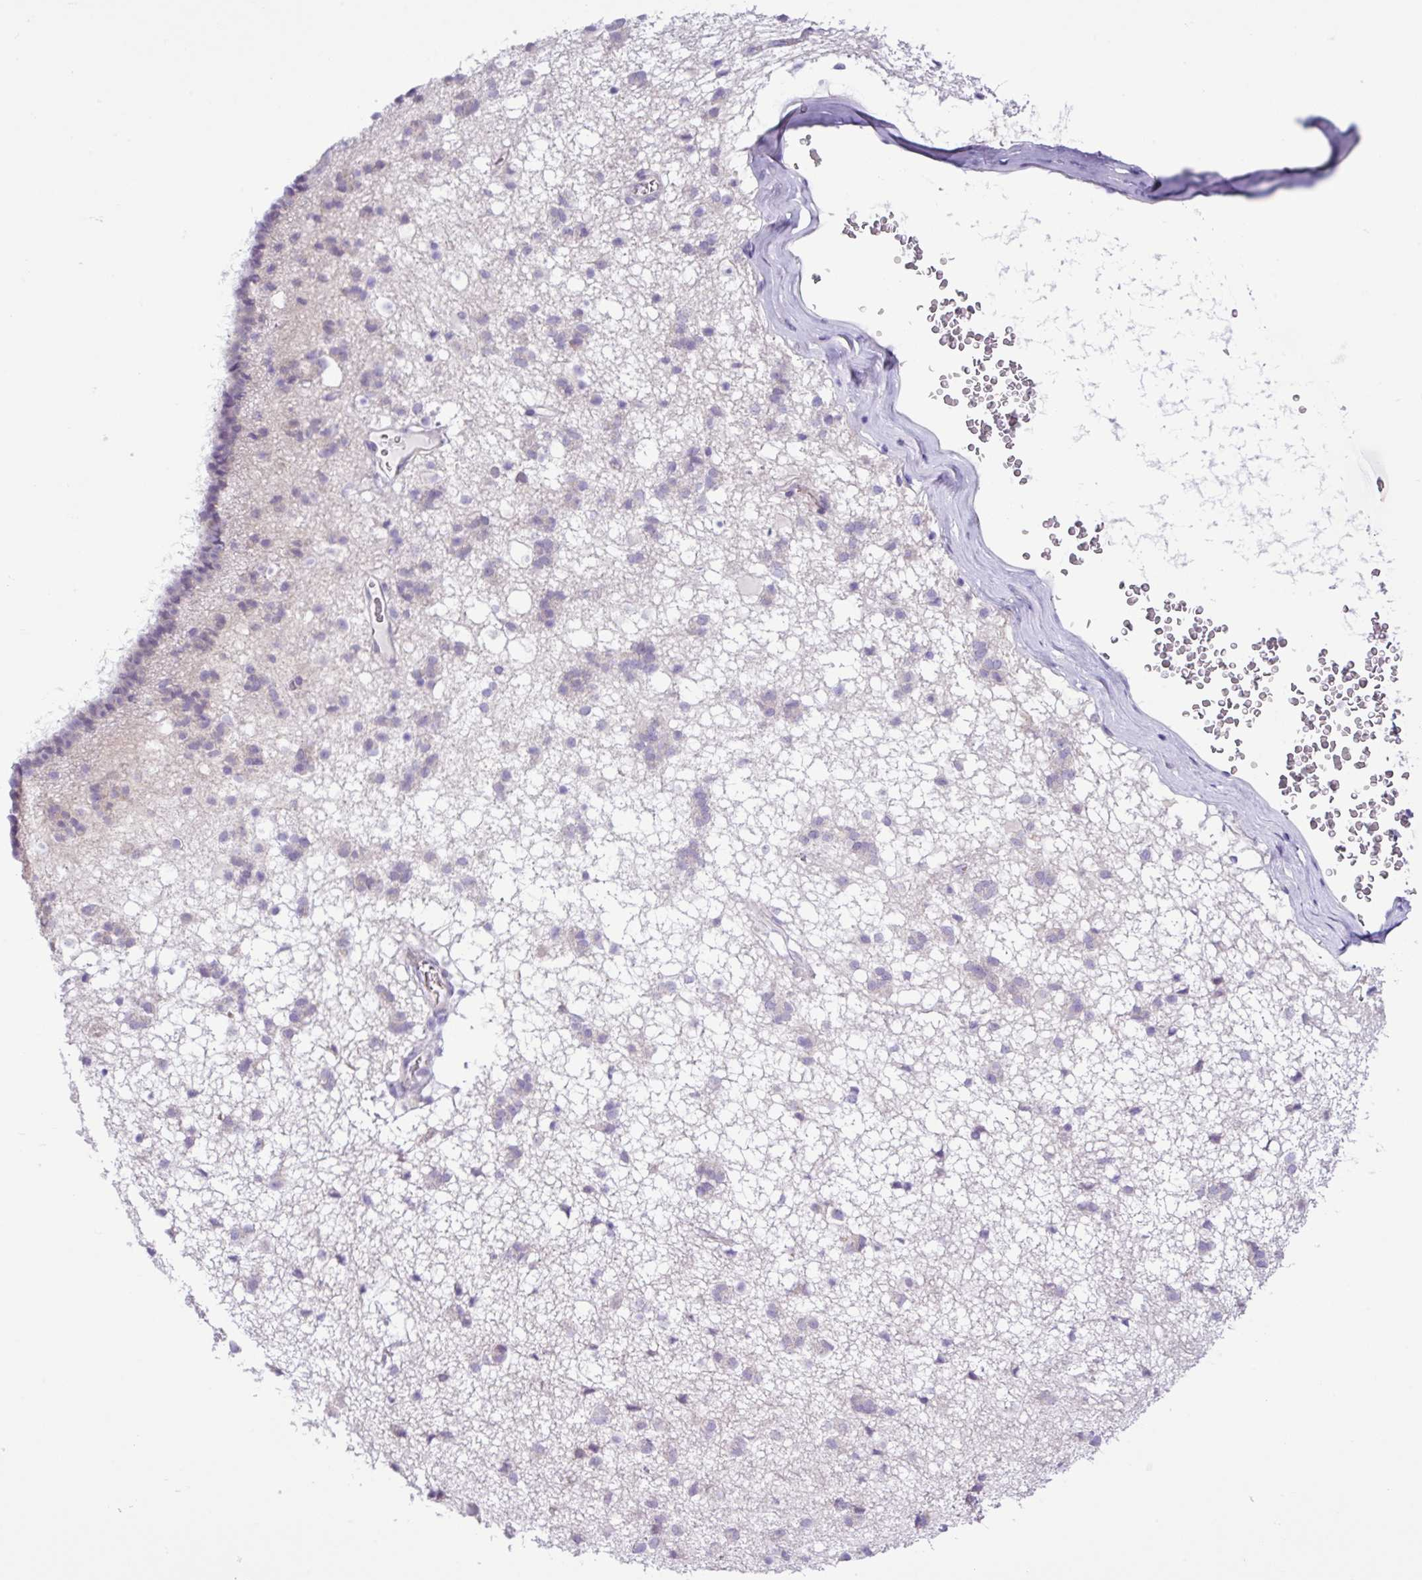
{"staining": {"intensity": "negative", "quantity": "none", "location": "none"}, "tissue": "caudate", "cell_type": "Glial cells", "image_type": "normal", "snomed": [{"axis": "morphology", "description": "Normal tissue, NOS"}, {"axis": "topography", "description": "Lateral ventricle wall"}], "caption": "Glial cells show no significant protein staining in normal caudate. The staining is performed using DAB brown chromogen with nuclei counter-stained in using hematoxylin.", "gene": "TONSL", "patient": {"sex": "male", "age": 58}}